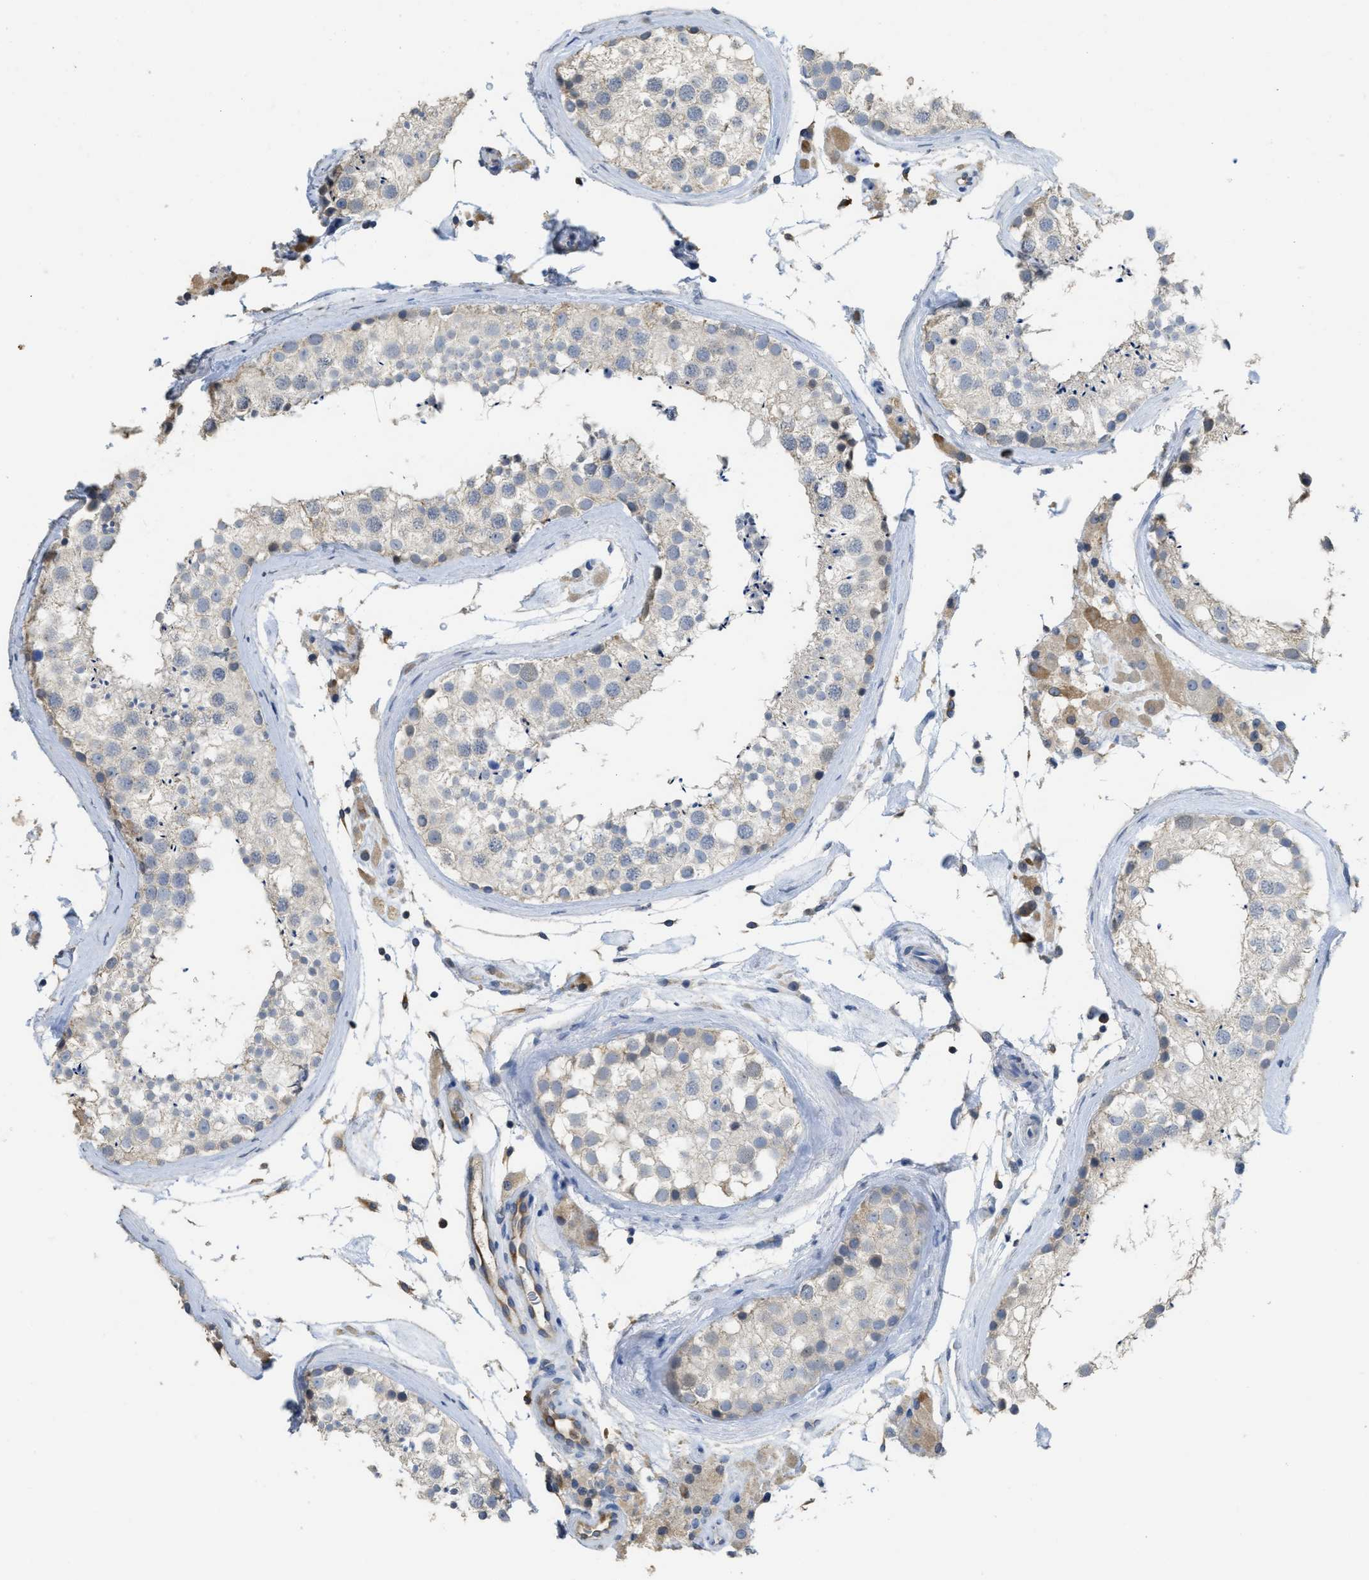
{"staining": {"intensity": "weak", "quantity": "<25%", "location": "cytoplasmic/membranous"}, "tissue": "testis", "cell_type": "Cells in seminiferous ducts", "image_type": "normal", "snomed": [{"axis": "morphology", "description": "Normal tissue, NOS"}, {"axis": "topography", "description": "Testis"}], "caption": "Immunohistochemistry photomicrograph of normal testis: human testis stained with DAB (3,3'-diaminobenzidine) reveals no significant protein expression in cells in seminiferous ducts.", "gene": "SFXN2", "patient": {"sex": "male", "age": 46}}